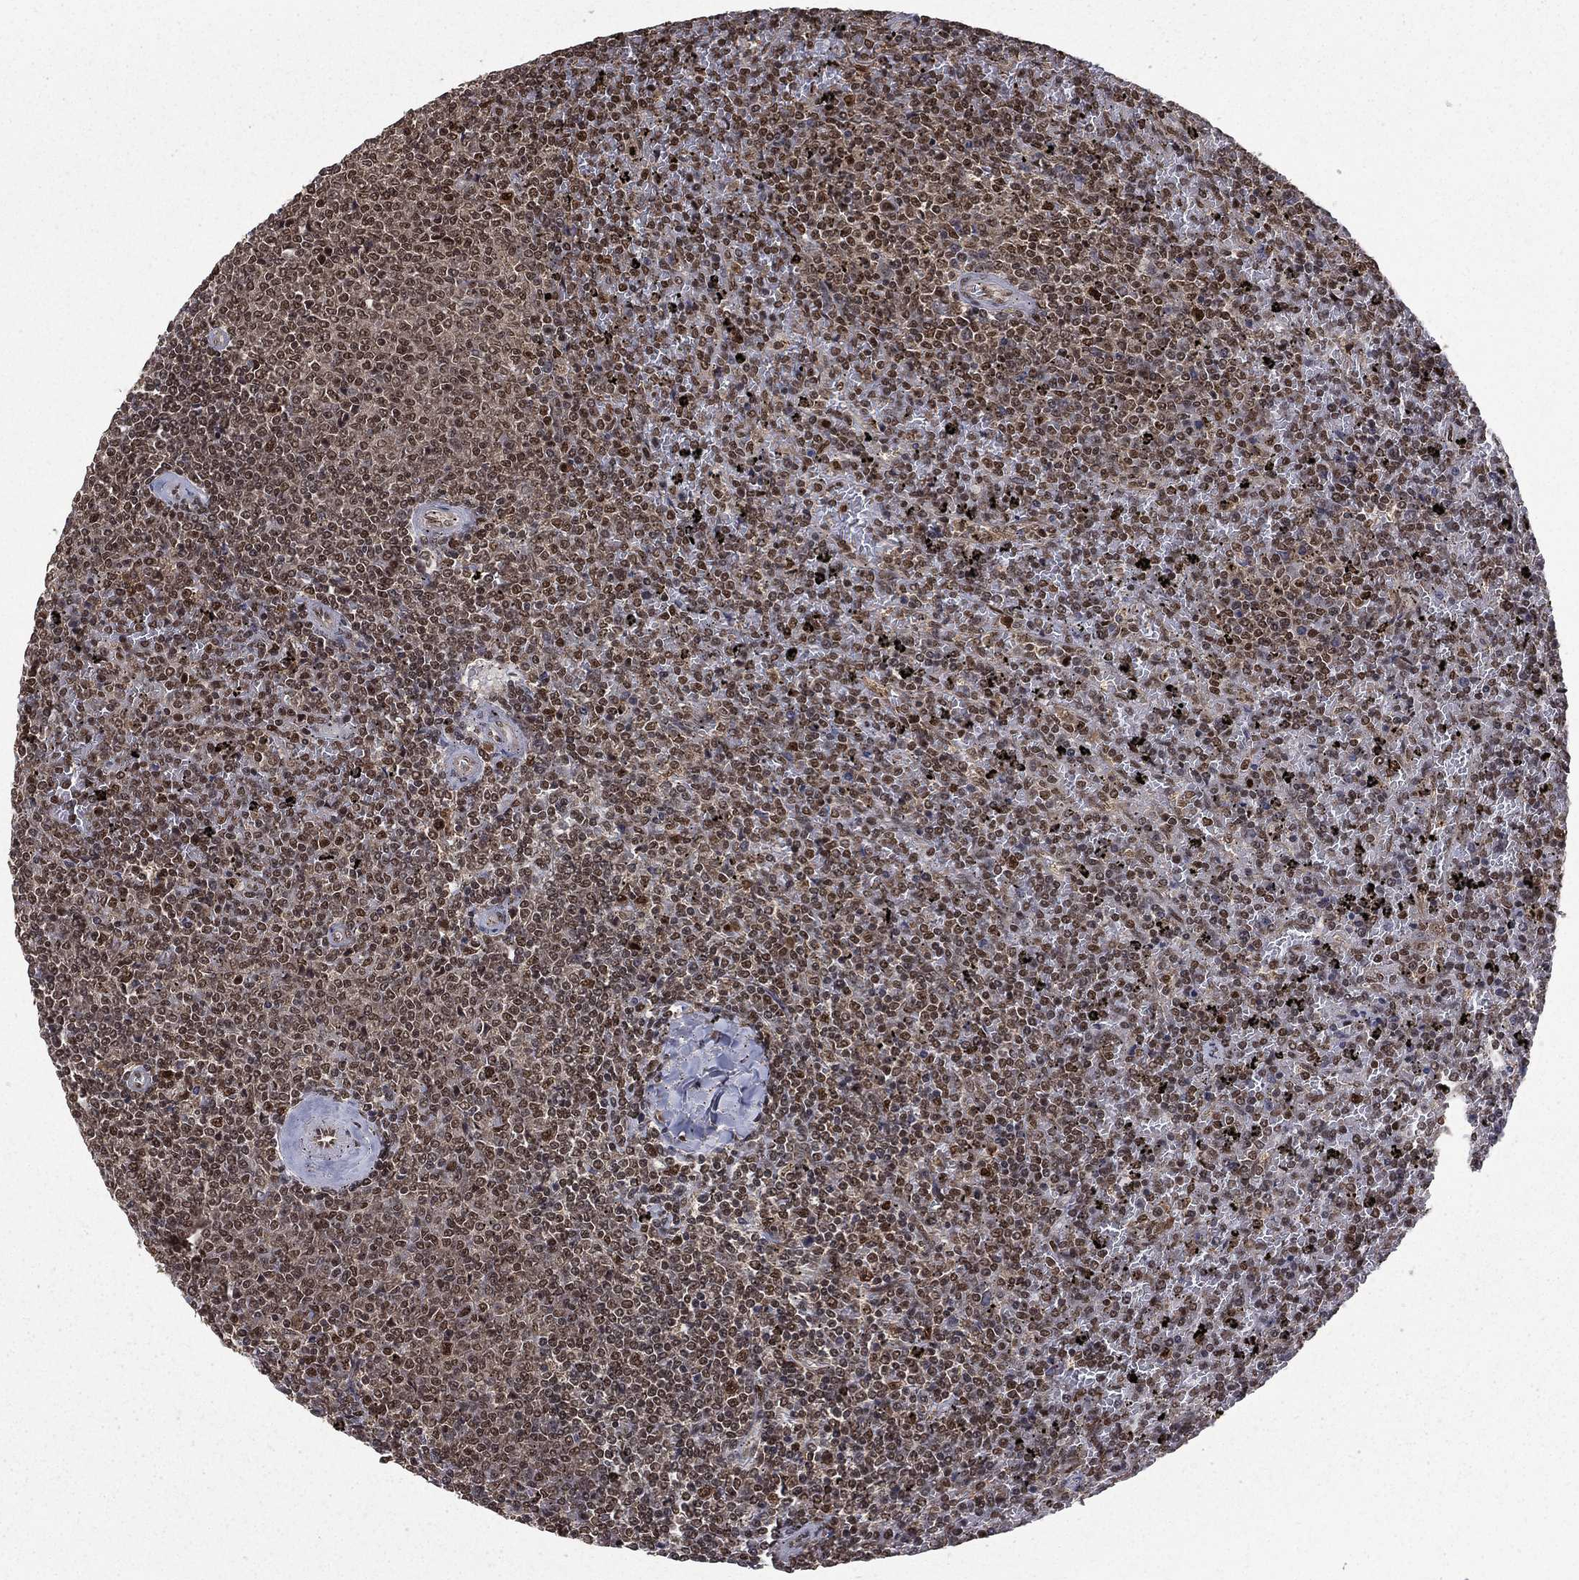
{"staining": {"intensity": "weak", "quantity": ">75%", "location": "nuclear"}, "tissue": "lymphoma", "cell_type": "Tumor cells", "image_type": "cancer", "snomed": [{"axis": "morphology", "description": "Malignant lymphoma, non-Hodgkin's type, Low grade"}, {"axis": "topography", "description": "Spleen"}], "caption": "This is an image of IHC staining of low-grade malignant lymphoma, non-Hodgkin's type, which shows weak expression in the nuclear of tumor cells.", "gene": "JMJD6", "patient": {"sex": "female", "age": 77}}